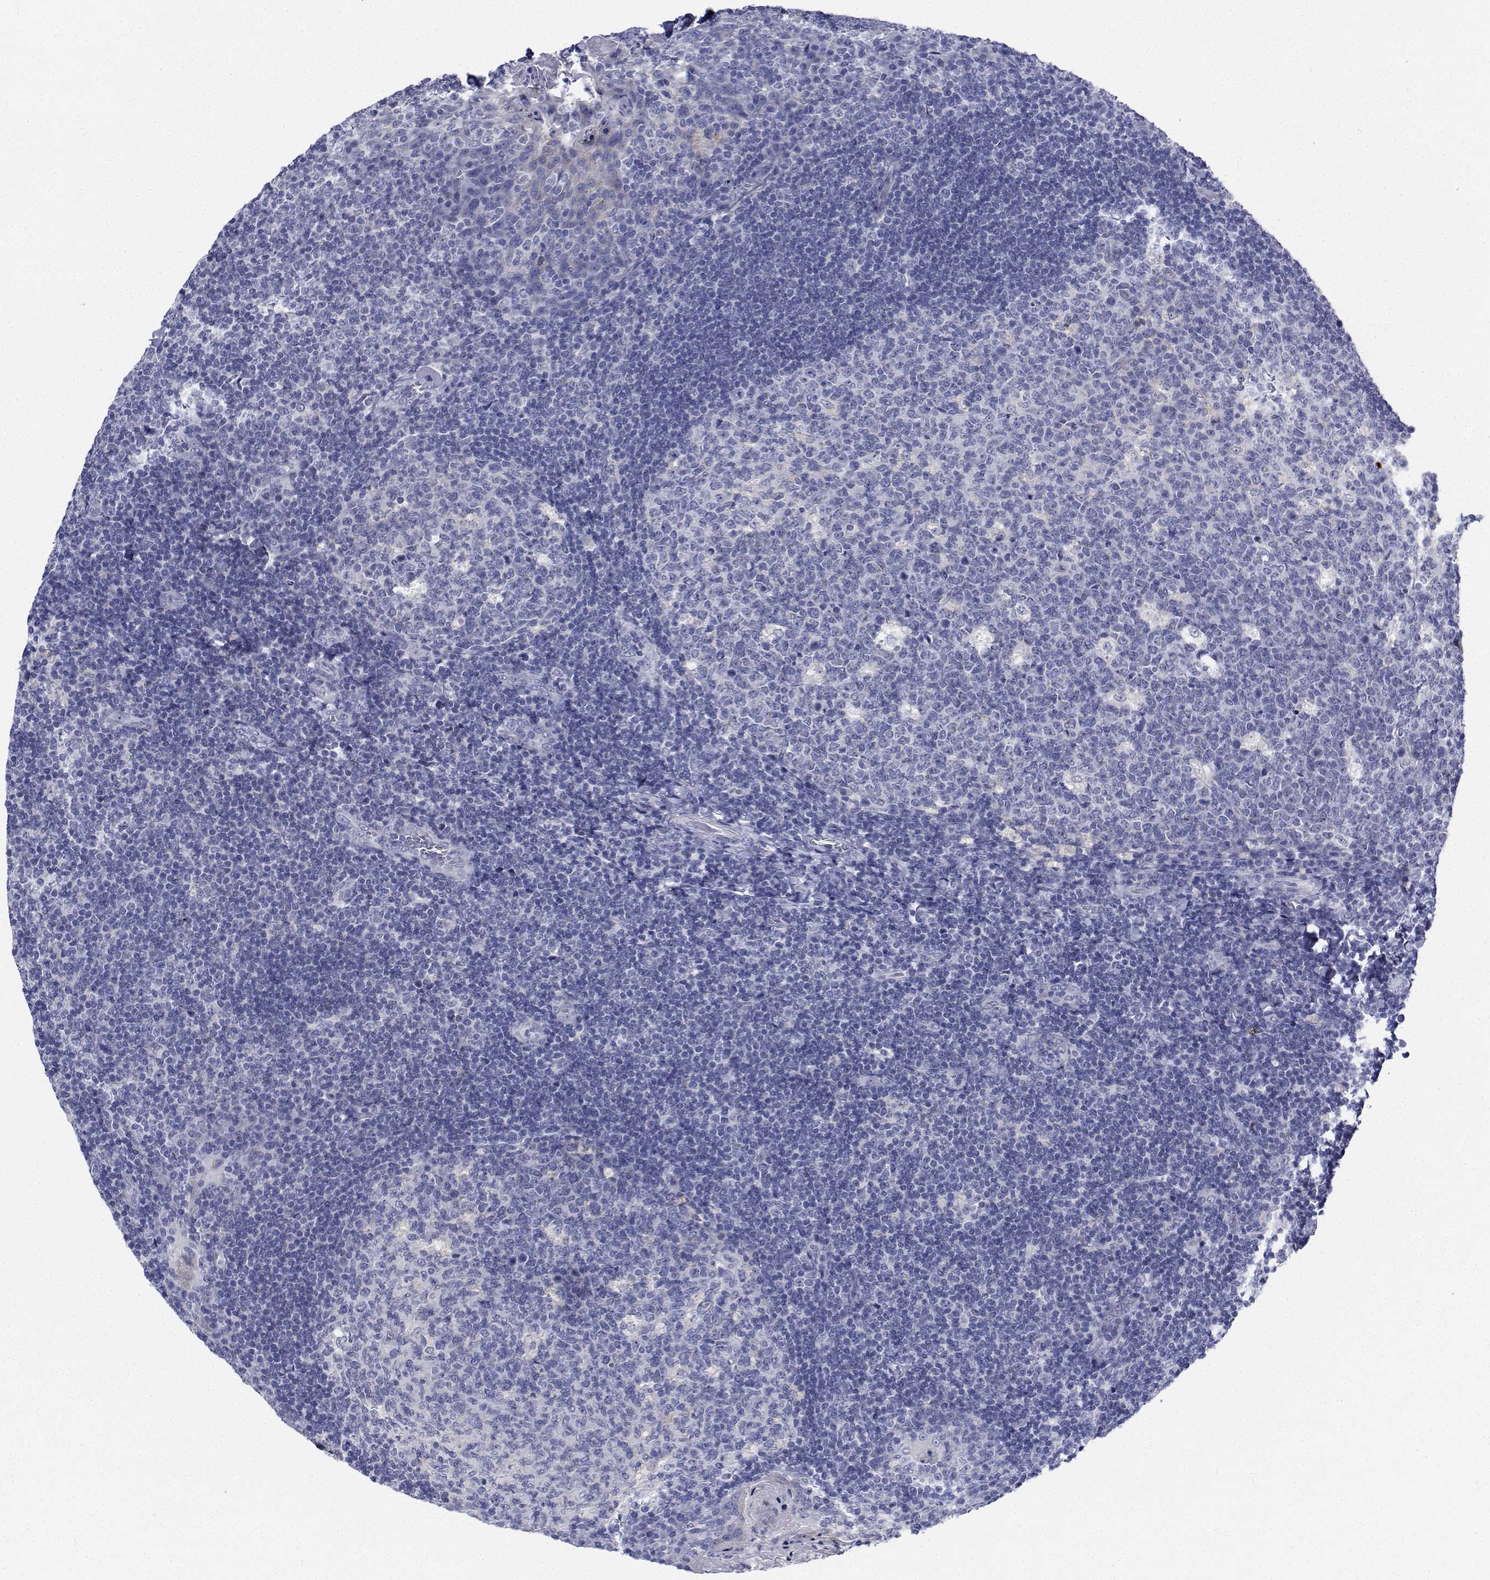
{"staining": {"intensity": "negative", "quantity": "none", "location": "none"}, "tissue": "tonsil", "cell_type": "Germinal center cells", "image_type": "normal", "snomed": [{"axis": "morphology", "description": "Normal tissue, NOS"}, {"axis": "topography", "description": "Tonsil"}], "caption": "Immunohistochemistry (IHC) of benign human tonsil exhibits no expression in germinal center cells.", "gene": "CDHR3", "patient": {"sex": "male", "age": 17}}